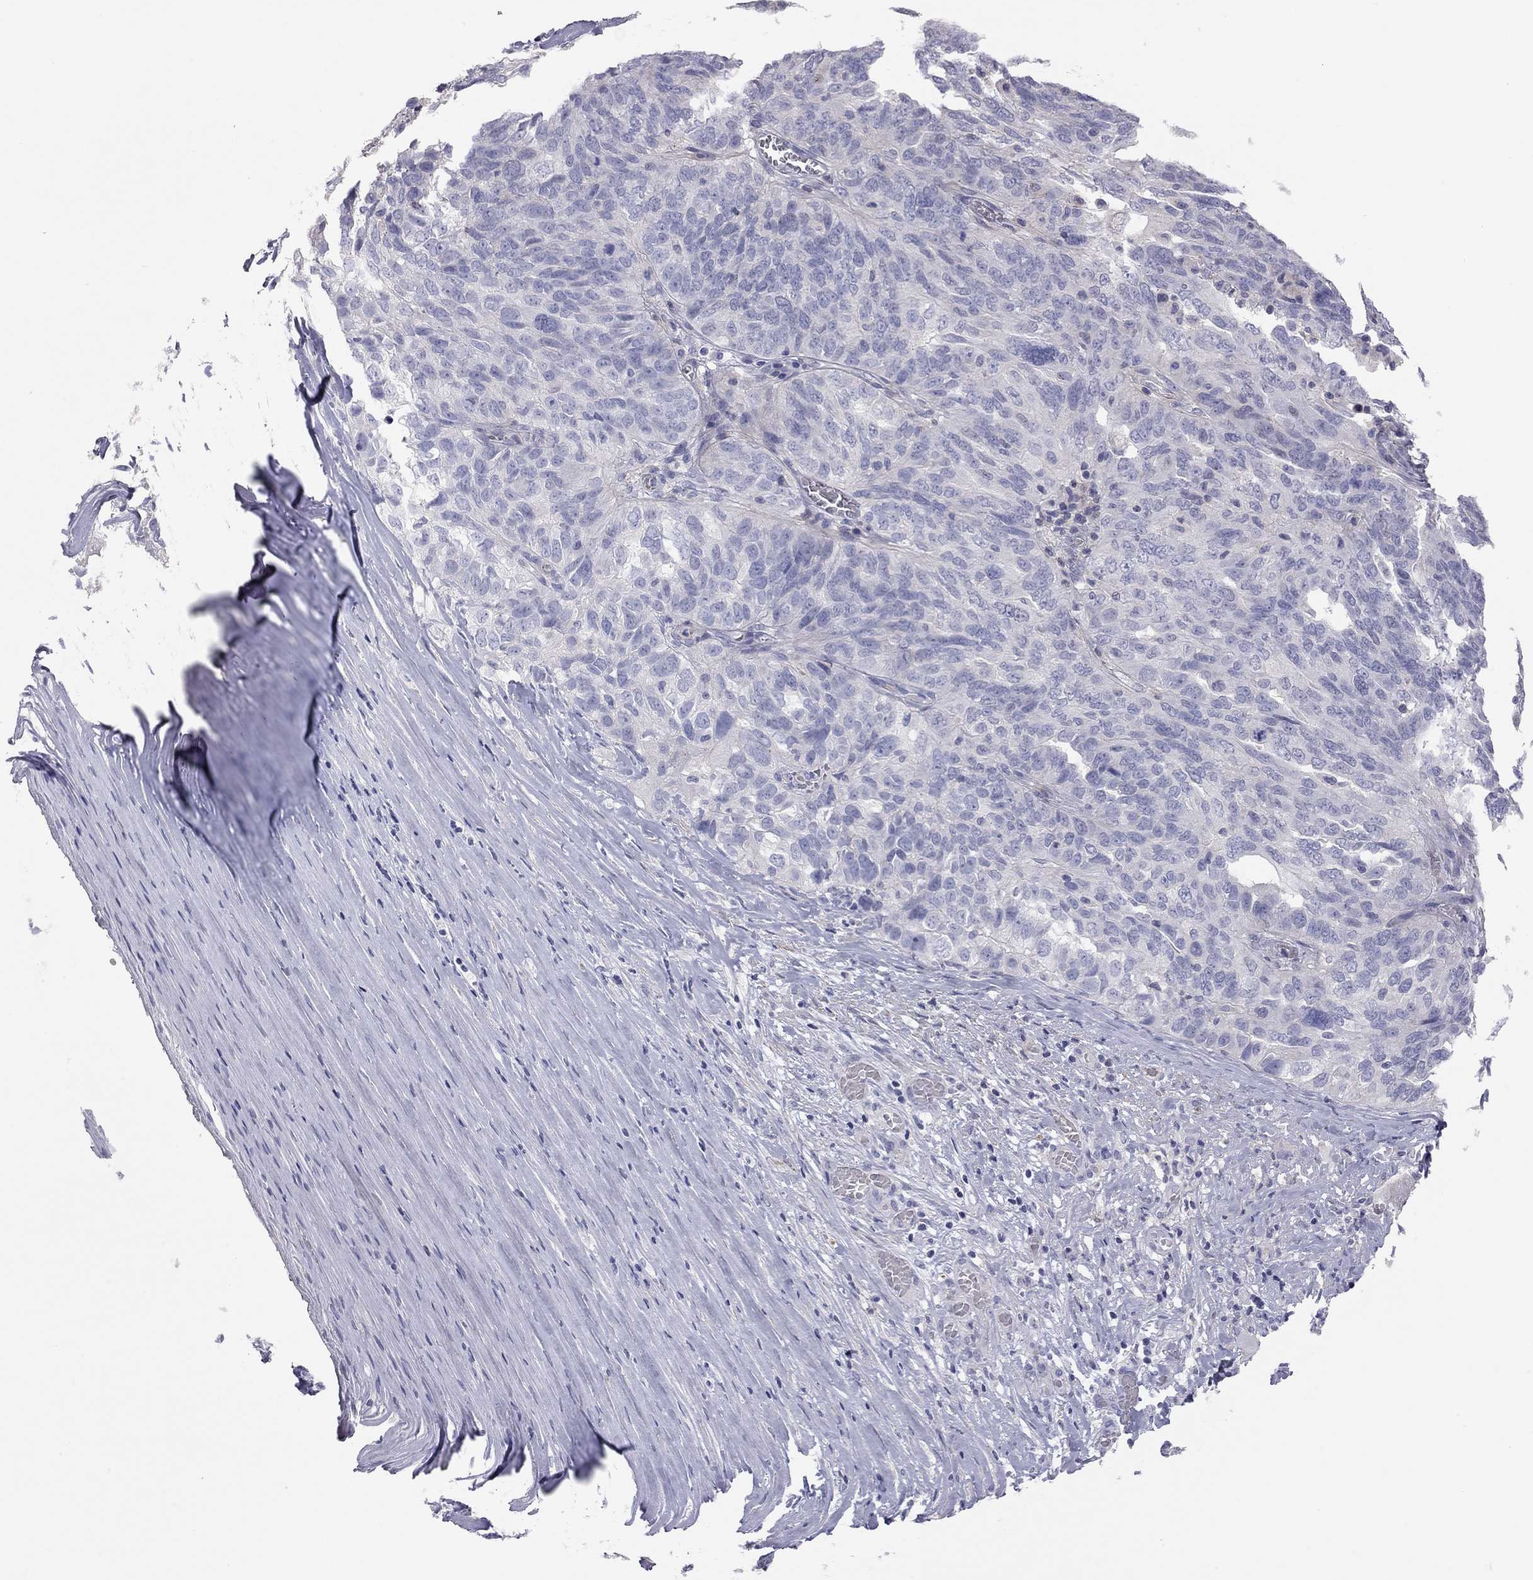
{"staining": {"intensity": "negative", "quantity": "none", "location": "none"}, "tissue": "ovarian cancer", "cell_type": "Tumor cells", "image_type": "cancer", "snomed": [{"axis": "morphology", "description": "Carcinoma, endometroid"}, {"axis": "topography", "description": "Soft tissue"}, {"axis": "topography", "description": "Ovary"}], "caption": "DAB immunohistochemical staining of human ovarian cancer demonstrates no significant staining in tumor cells. (Stains: DAB immunohistochemistry (IHC) with hematoxylin counter stain, Microscopy: brightfield microscopy at high magnification).", "gene": "ADCYAP1", "patient": {"sex": "female", "age": 52}}